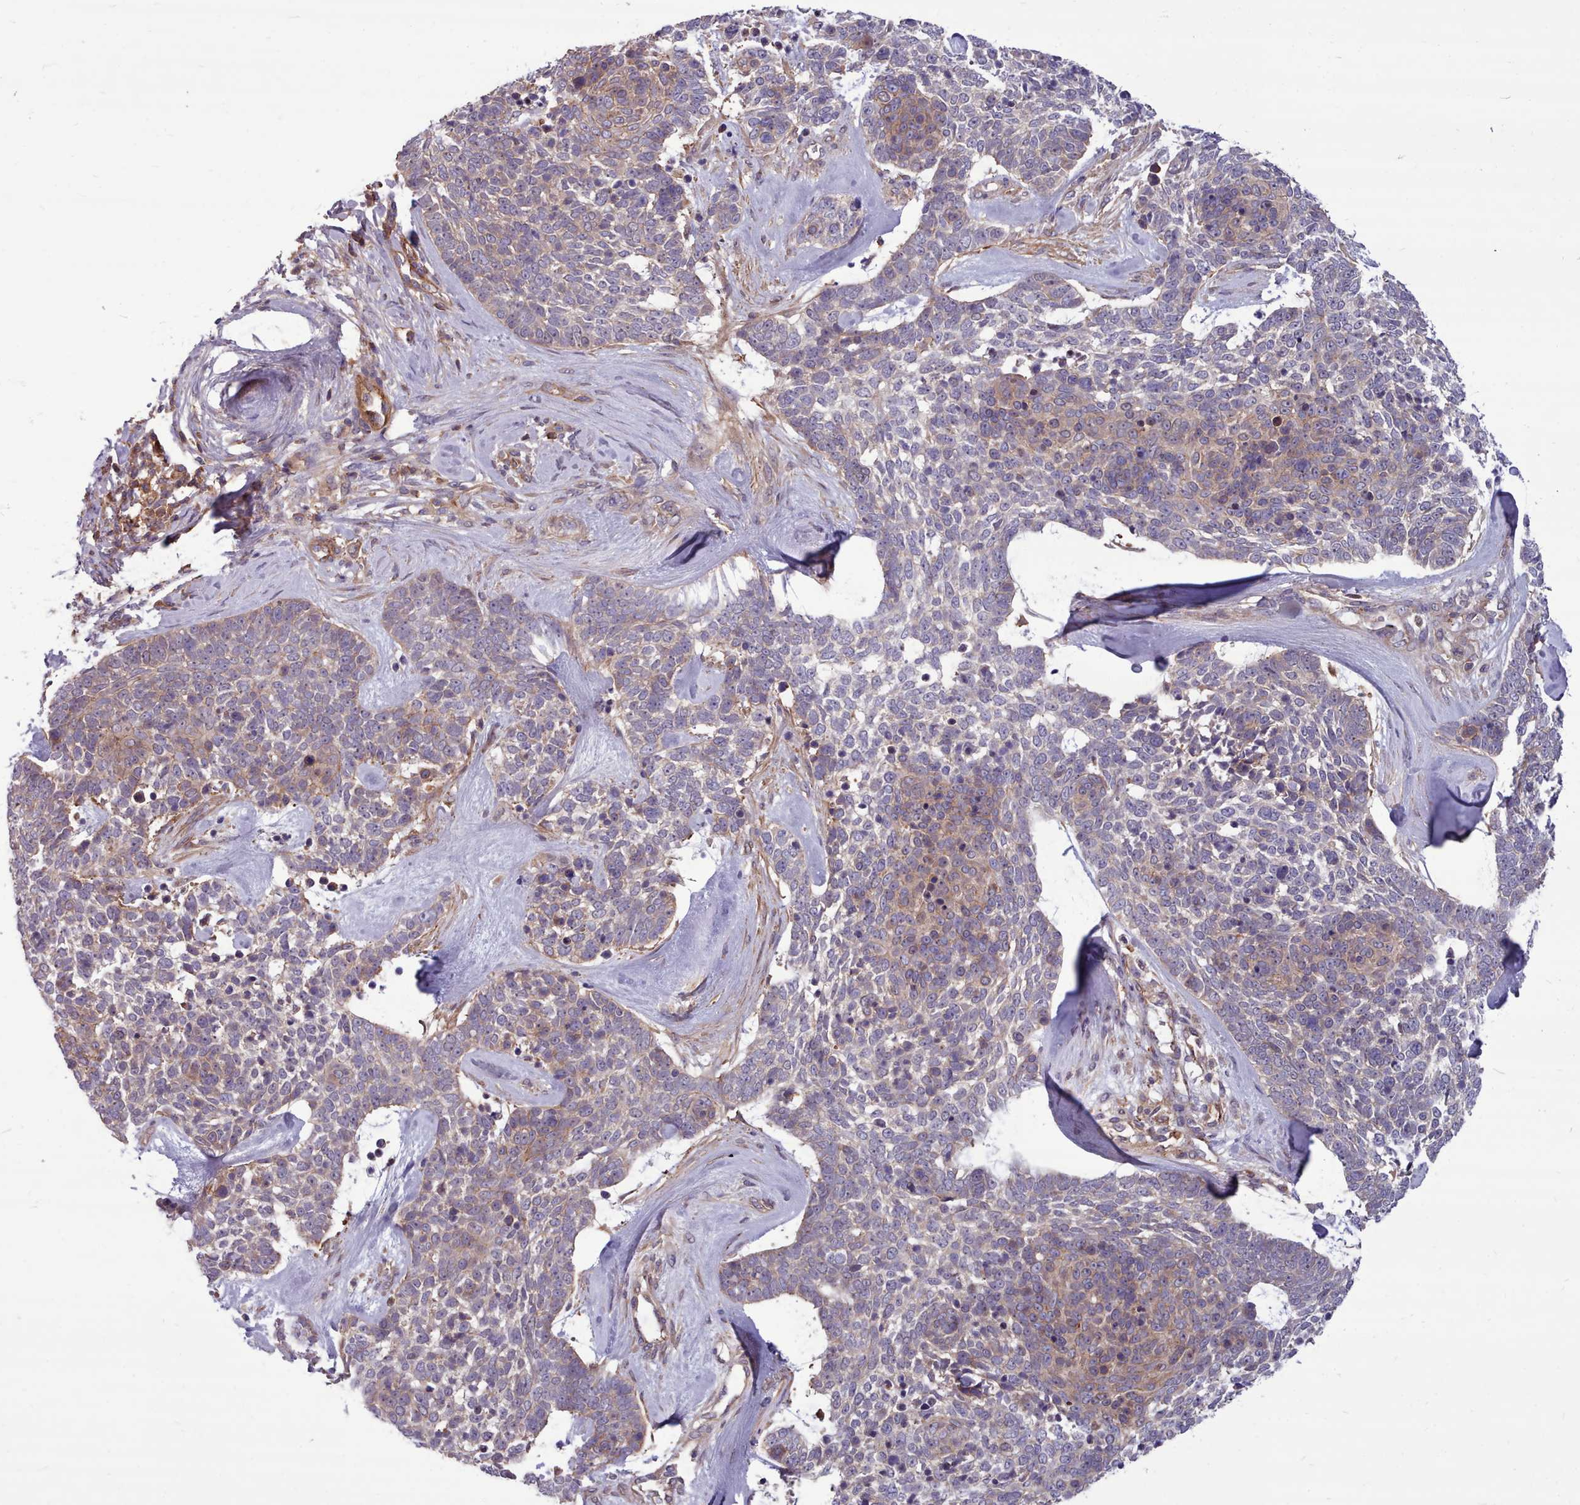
{"staining": {"intensity": "weak", "quantity": "<25%", "location": "cytoplasmic/membranous"}, "tissue": "skin cancer", "cell_type": "Tumor cells", "image_type": "cancer", "snomed": [{"axis": "morphology", "description": "Basal cell carcinoma"}, {"axis": "topography", "description": "Skin"}], "caption": "A high-resolution image shows immunohistochemistry staining of skin cancer (basal cell carcinoma), which displays no significant staining in tumor cells.", "gene": "STUB1", "patient": {"sex": "female", "age": 81}}